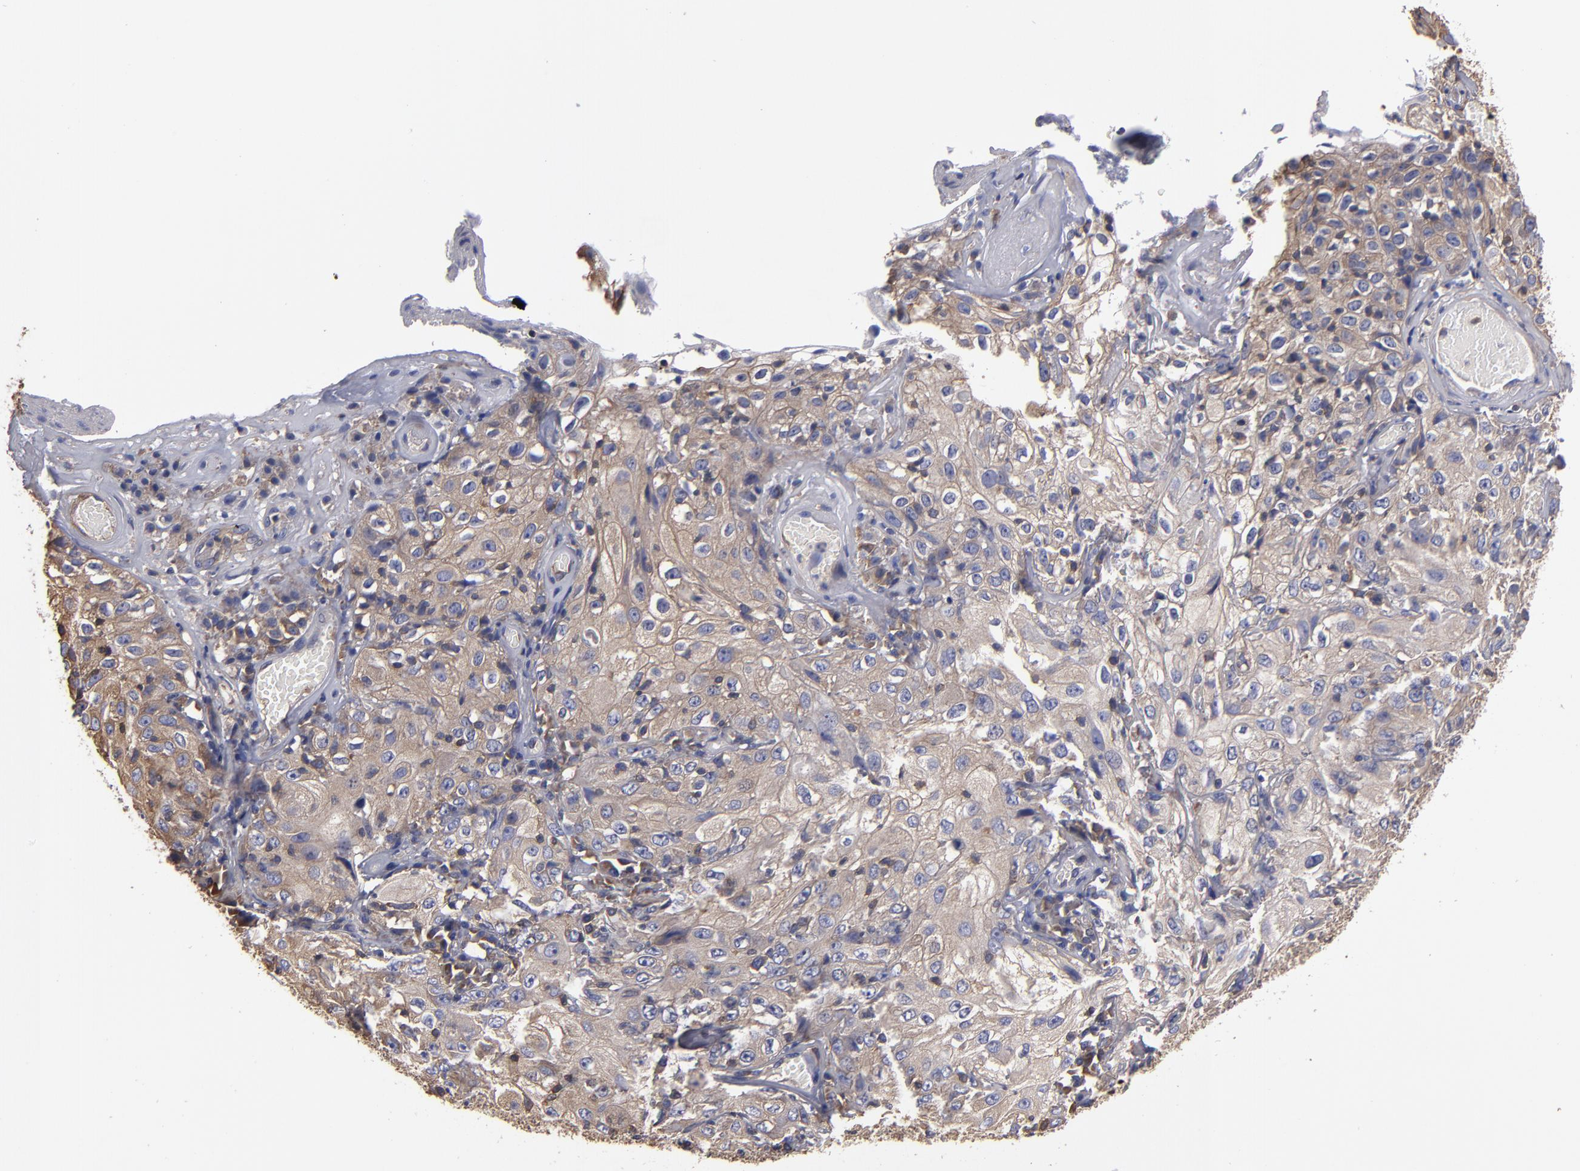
{"staining": {"intensity": "weak", "quantity": "<25%", "location": "cytoplasmic/membranous"}, "tissue": "skin cancer", "cell_type": "Tumor cells", "image_type": "cancer", "snomed": [{"axis": "morphology", "description": "Squamous cell carcinoma, NOS"}, {"axis": "topography", "description": "Skin"}], "caption": "IHC of skin squamous cell carcinoma demonstrates no expression in tumor cells. The staining was performed using DAB (3,3'-diaminobenzidine) to visualize the protein expression in brown, while the nuclei were stained in blue with hematoxylin (Magnification: 20x).", "gene": "ESYT2", "patient": {"sex": "male", "age": 65}}